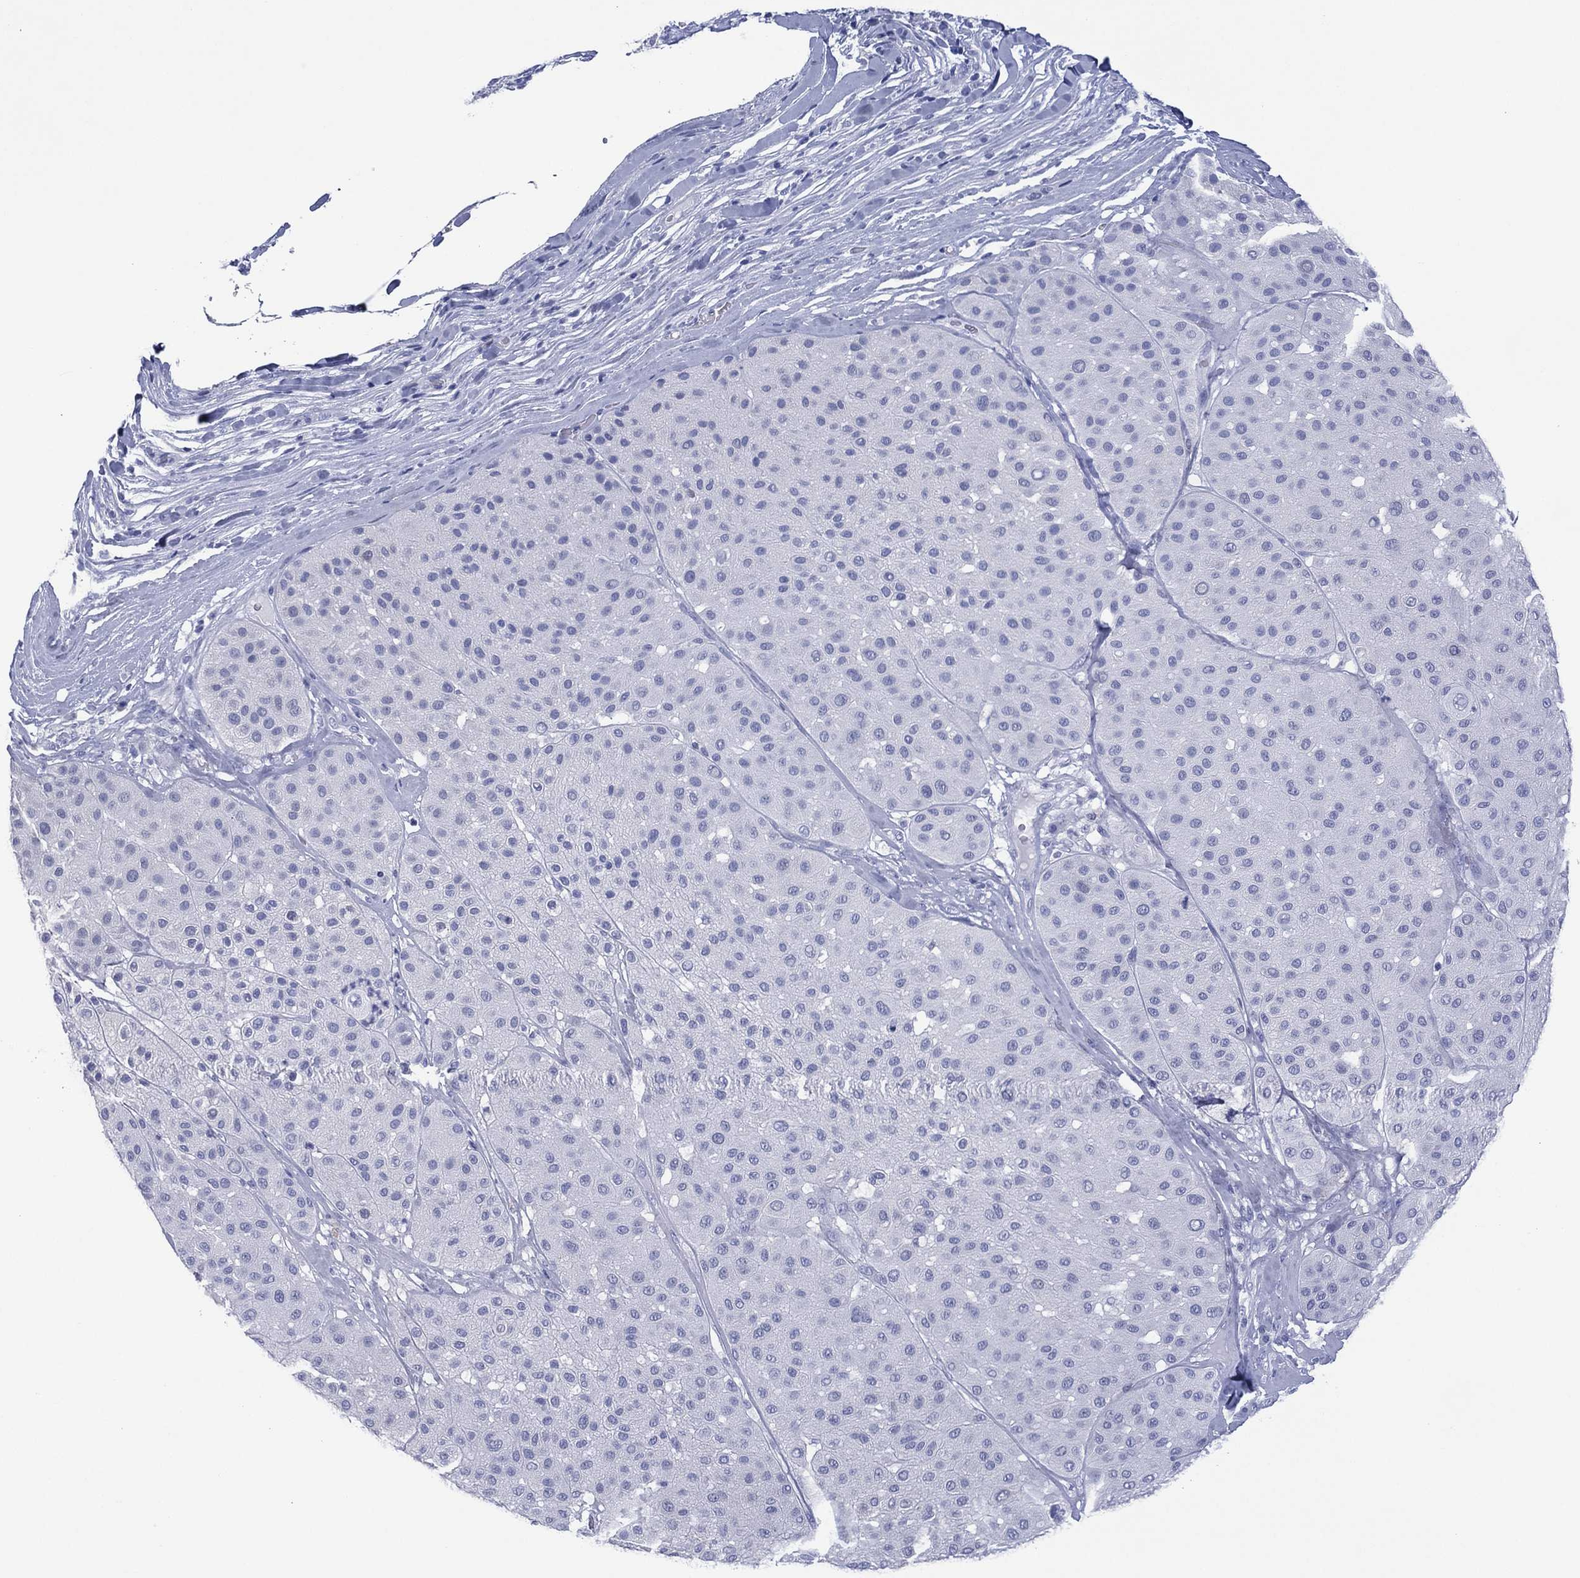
{"staining": {"intensity": "negative", "quantity": "none", "location": "none"}, "tissue": "melanoma", "cell_type": "Tumor cells", "image_type": "cancer", "snomed": [{"axis": "morphology", "description": "Malignant melanoma, Metastatic site"}, {"axis": "topography", "description": "Smooth muscle"}], "caption": "This photomicrograph is of malignant melanoma (metastatic site) stained with immunohistochemistry (IHC) to label a protein in brown with the nuclei are counter-stained blue. There is no positivity in tumor cells.", "gene": "DSG1", "patient": {"sex": "male", "age": 41}}